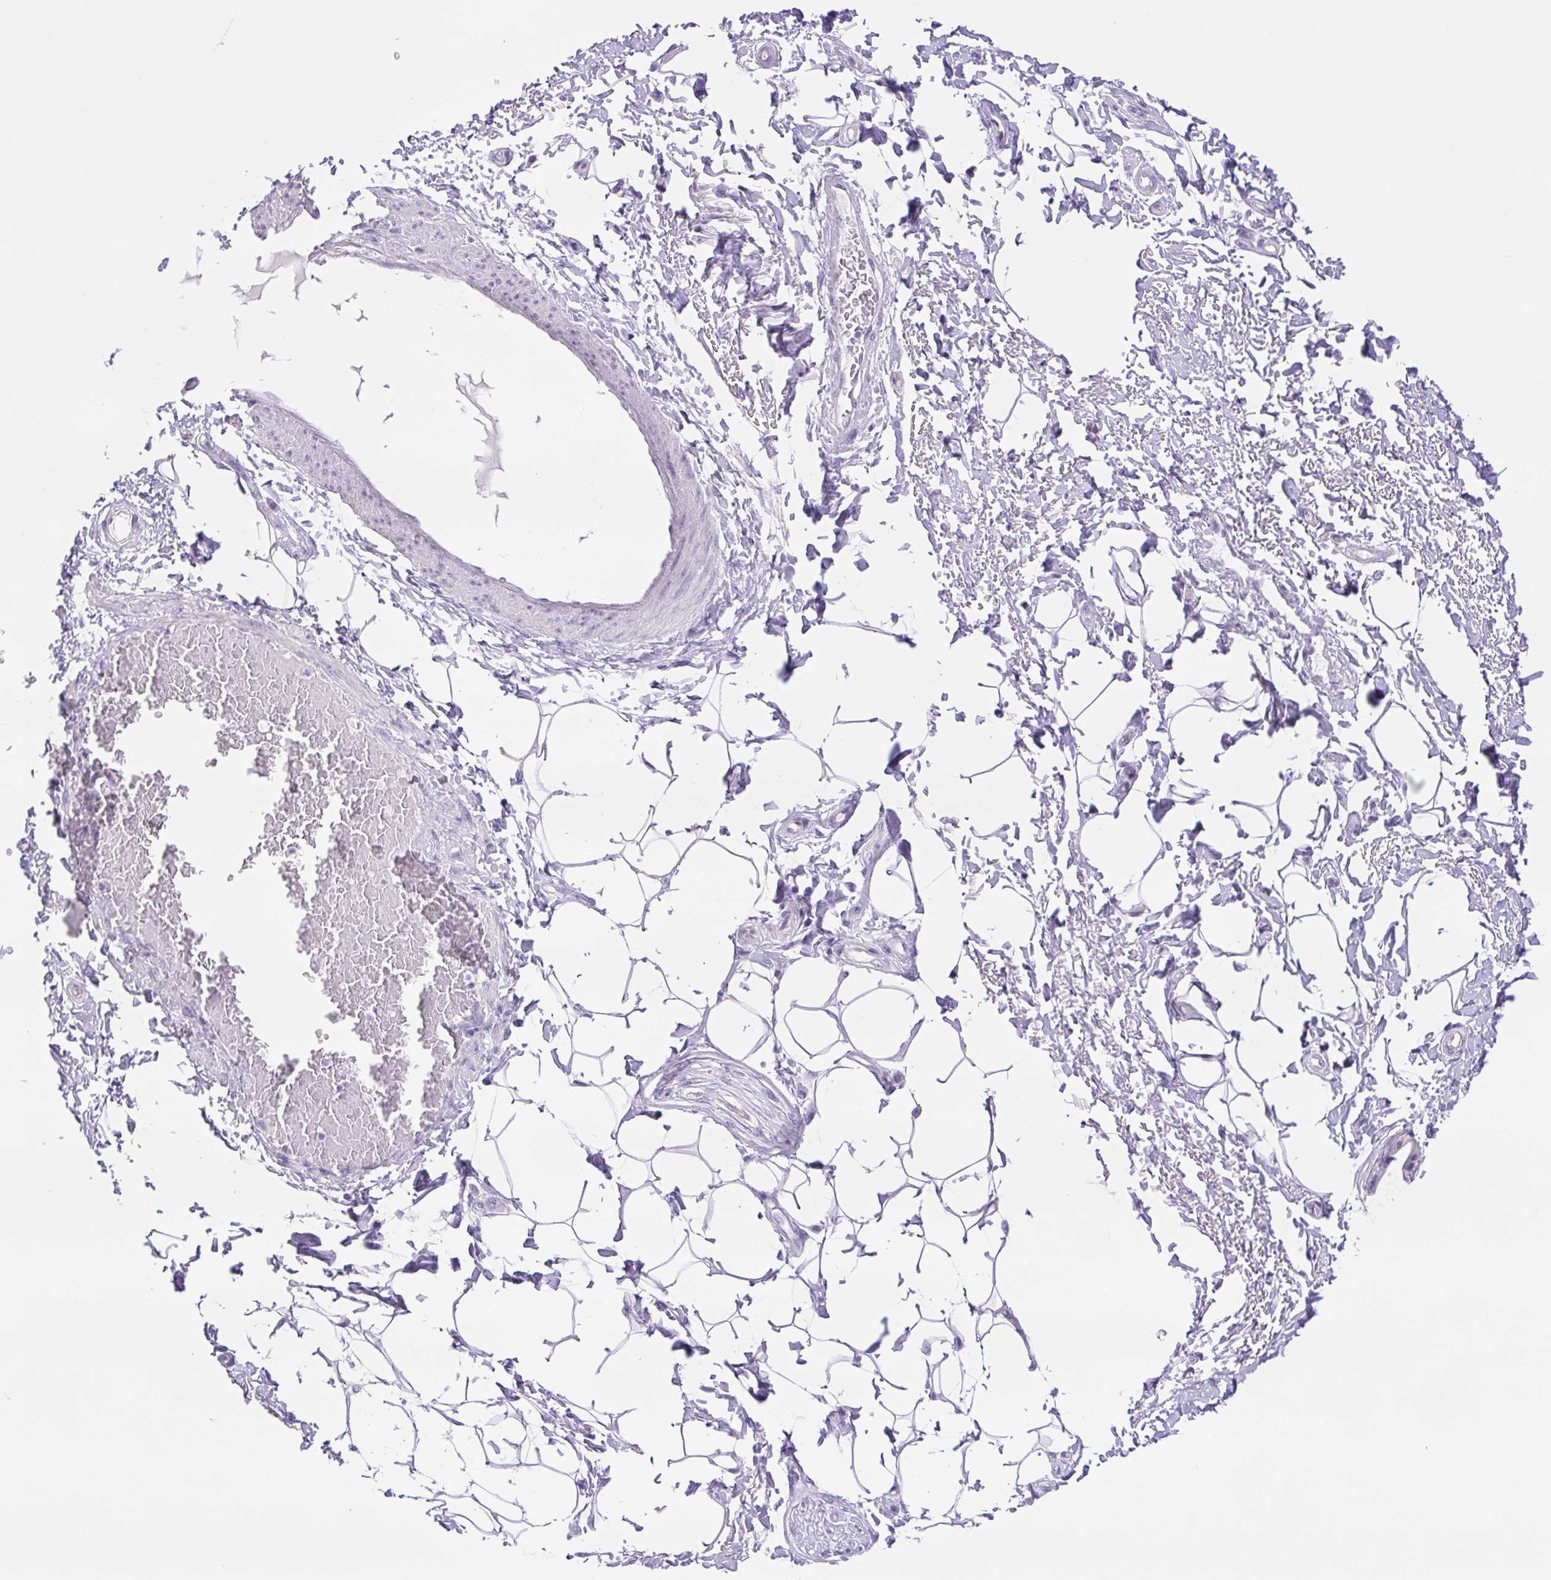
{"staining": {"intensity": "negative", "quantity": "none", "location": "none"}, "tissue": "adipose tissue", "cell_type": "Adipocytes", "image_type": "normal", "snomed": [{"axis": "morphology", "description": "Normal tissue, NOS"}, {"axis": "topography", "description": "Peripheral nerve tissue"}], "caption": "Adipocytes show no significant protein expression in normal adipose tissue. The staining was performed using DAB (3,3'-diaminobenzidine) to visualize the protein expression in brown, while the nuclei were stained in blue with hematoxylin (Magnification: 20x).", "gene": "CDSN", "patient": {"sex": "male", "age": 51}}